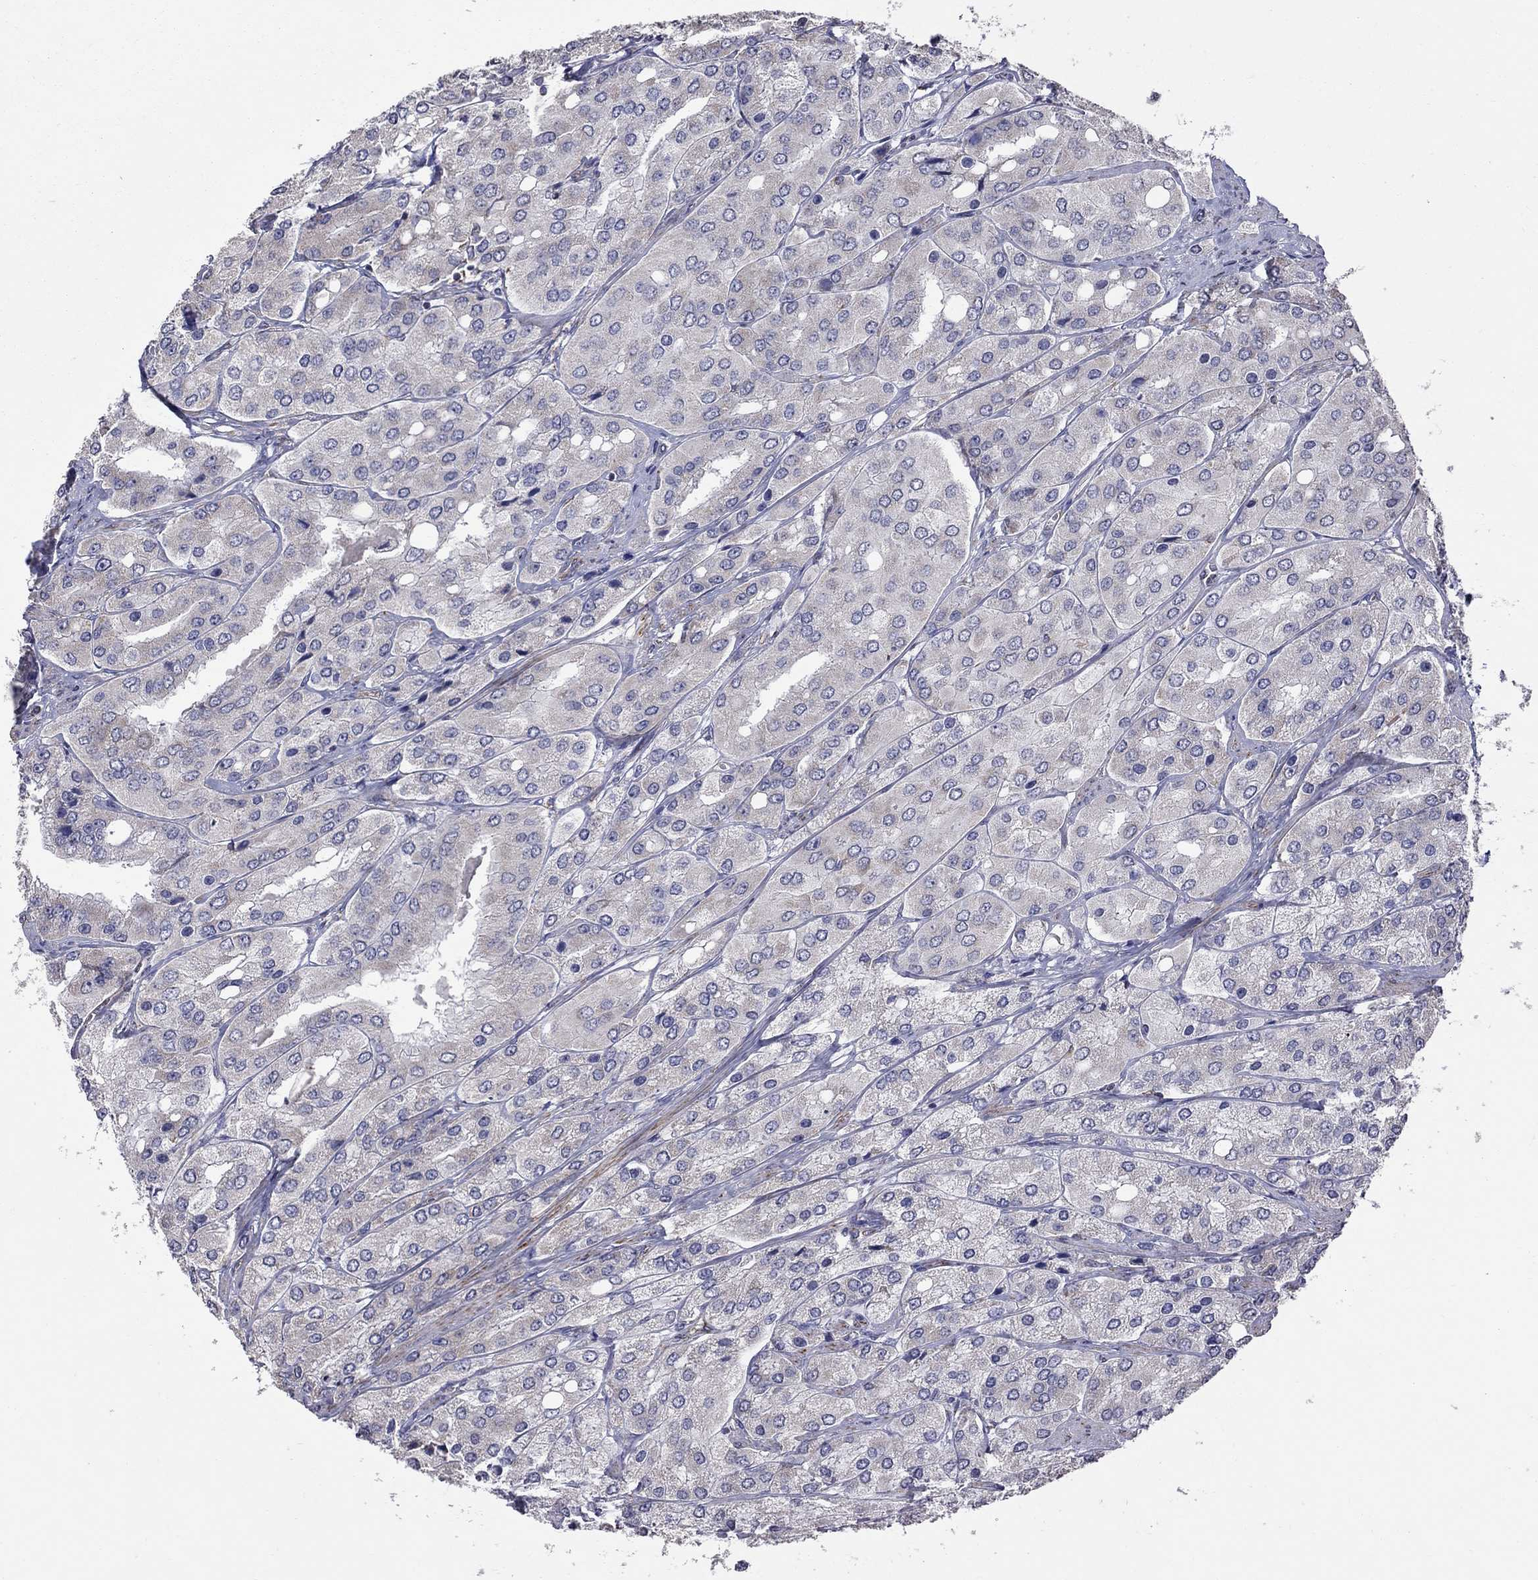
{"staining": {"intensity": "moderate", "quantity": "<25%", "location": "cytoplasmic/membranous"}, "tissue": "prostate cancer", "cell_type": "Tumor cells", "image_type": "cancer", "snomed": [{"axis": "morphology", "description": "Adenocarcinoma, Low grade"}, {"axis": "topography", "description": "Prostate"}], "caption": "Immunohistochemical staining of low-grade adenocarcinoma (prostate) shows moderate cytoplasmic/membranous protein expression in approximately <25% of tumor cells.", "gene": "NDUFB1", "patient": {"sex": "male", "age": 69}}